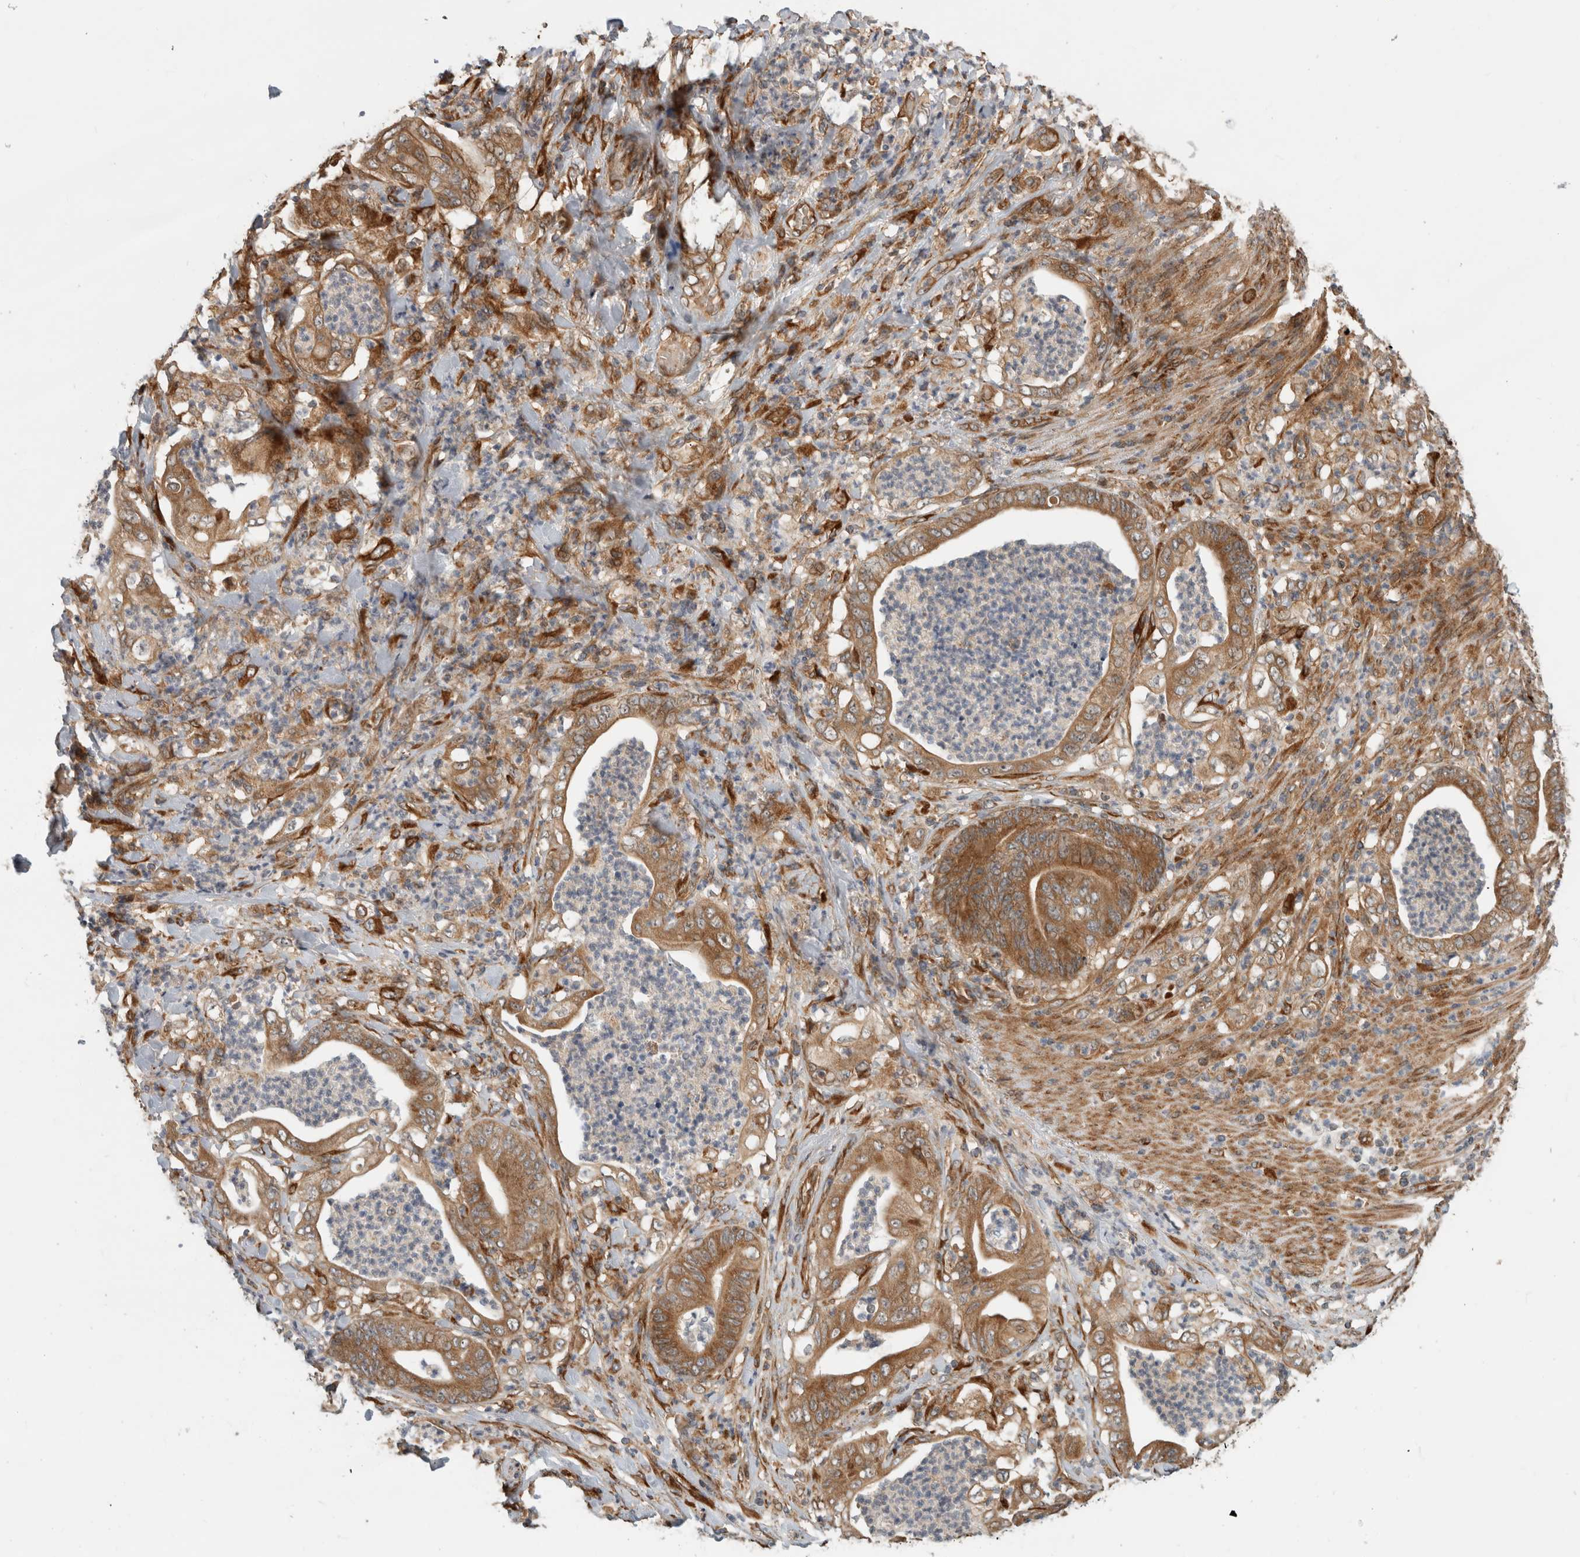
{"staining": {"intensity": "moderate", "quantity": ">75%", "location": "cytoplasmic/membranous"}, "tissue": "stomach cancer", "cell_type": "Tumor cells", "image_type": "cancer", "snomed": [{"axis": "morphology", "description": "Adenocarcinoma, NOS"}, {"axis": "topography", "description": "Stomach"}], "caption": "Immunohistochemical staining of human stomach adenocarcinoma reveals medium levels of moderate cytoplasmic/membranous protein staining in approximately >75% of tumor cells.", "gene": "TUBD1", "patient": {"sex": "female", "age": 73}}